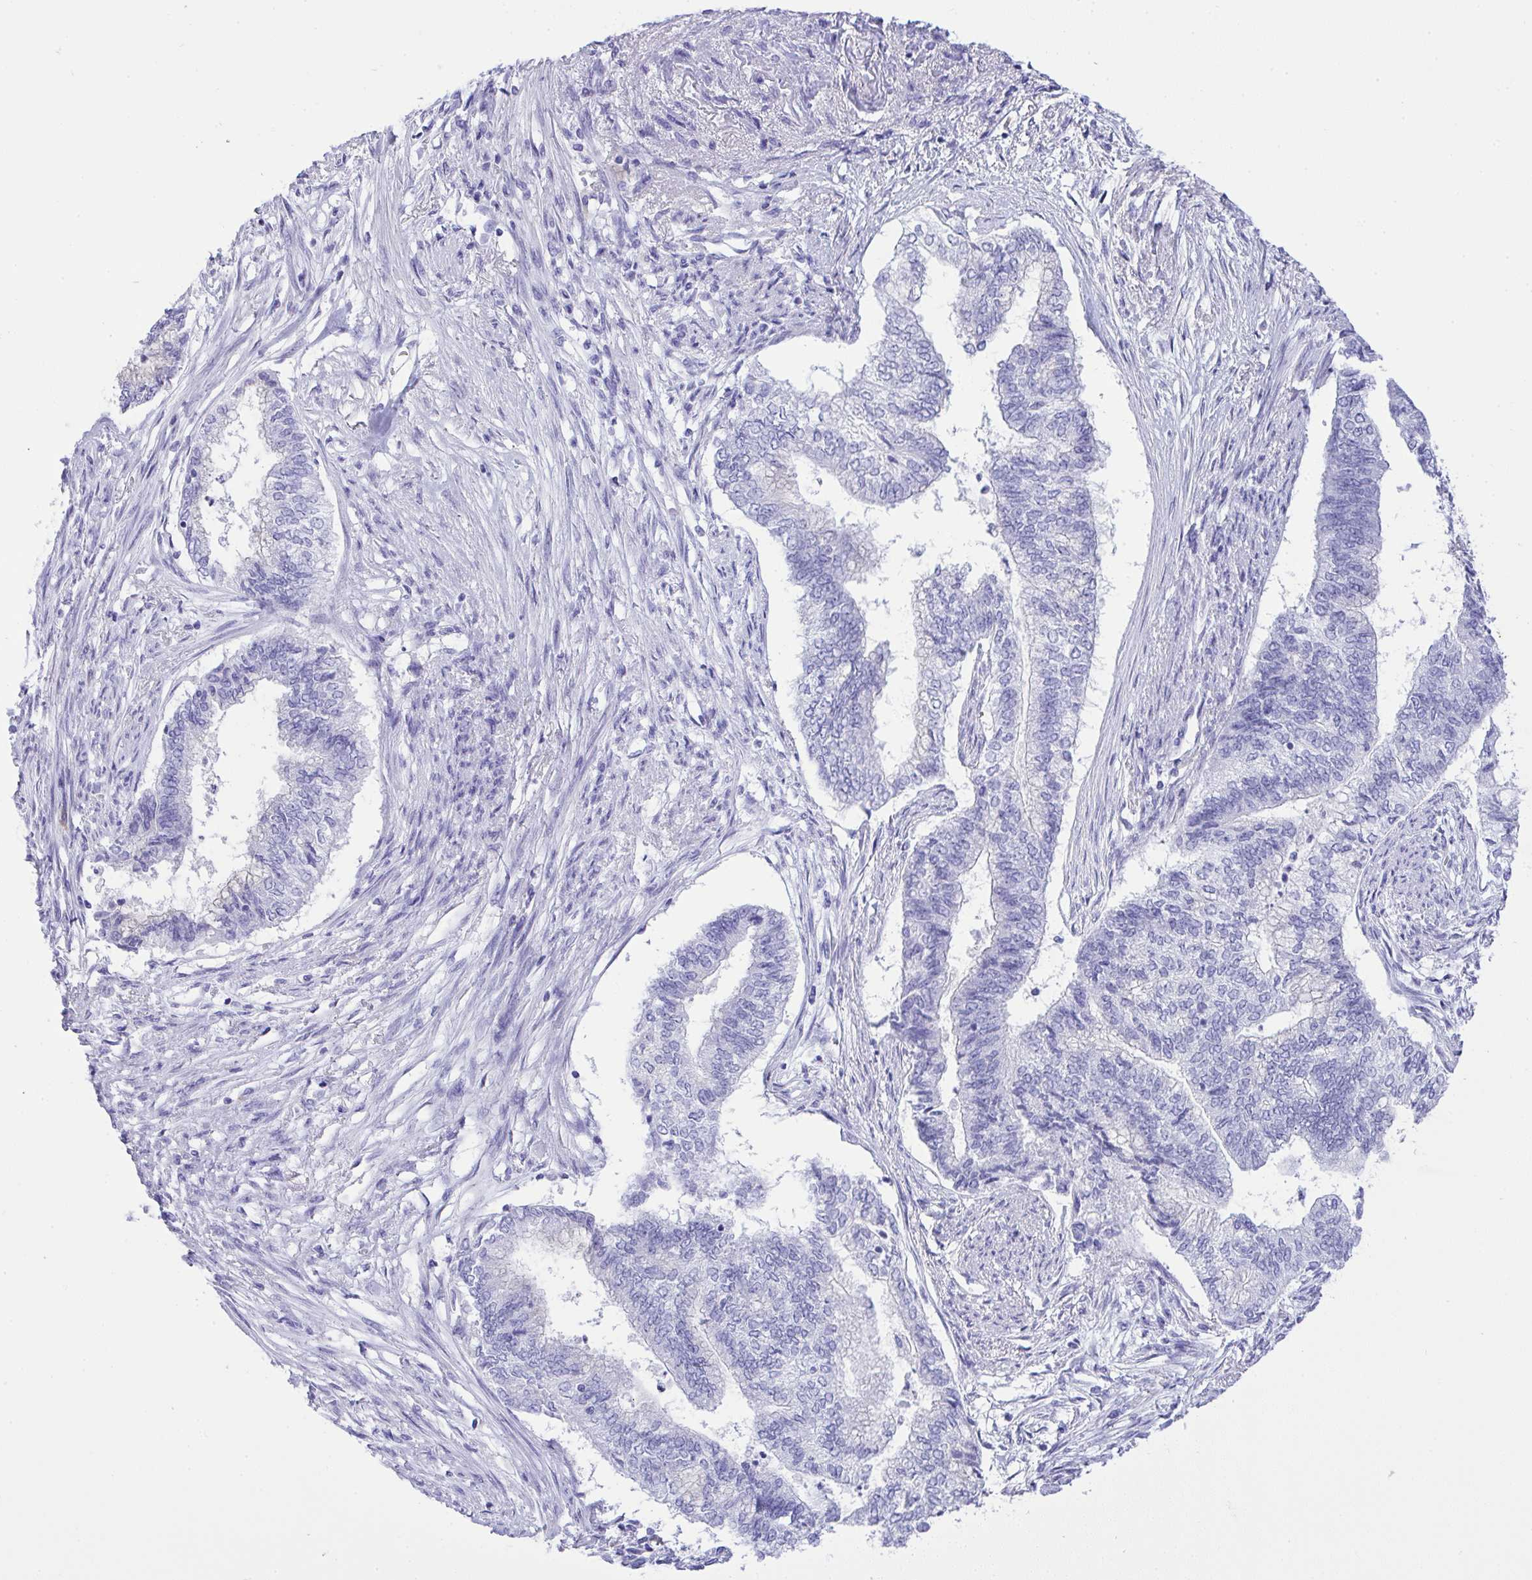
{"staining": {"intensity": "negative", "quantity": "none", "location": "none"}, "tissue": "endometrial cancer", "cell_type": "Tumor cells", "image_type": "cancer", "snomed": [{"axis": "morphology", "description": "Adenocarcinoma, NOS"}, {"axis": "topography", "description": "Endometrium"}], "caption": "Immunohistochemistry (IHC) micrograph of human endometrial cancer stained for a protein (brown), which displays no staining in tumor cells. (IHC, brightfield microscopy, high magnification).", "gene": "AKR1D1", "patient": {"sex": "female", "age": 65}}